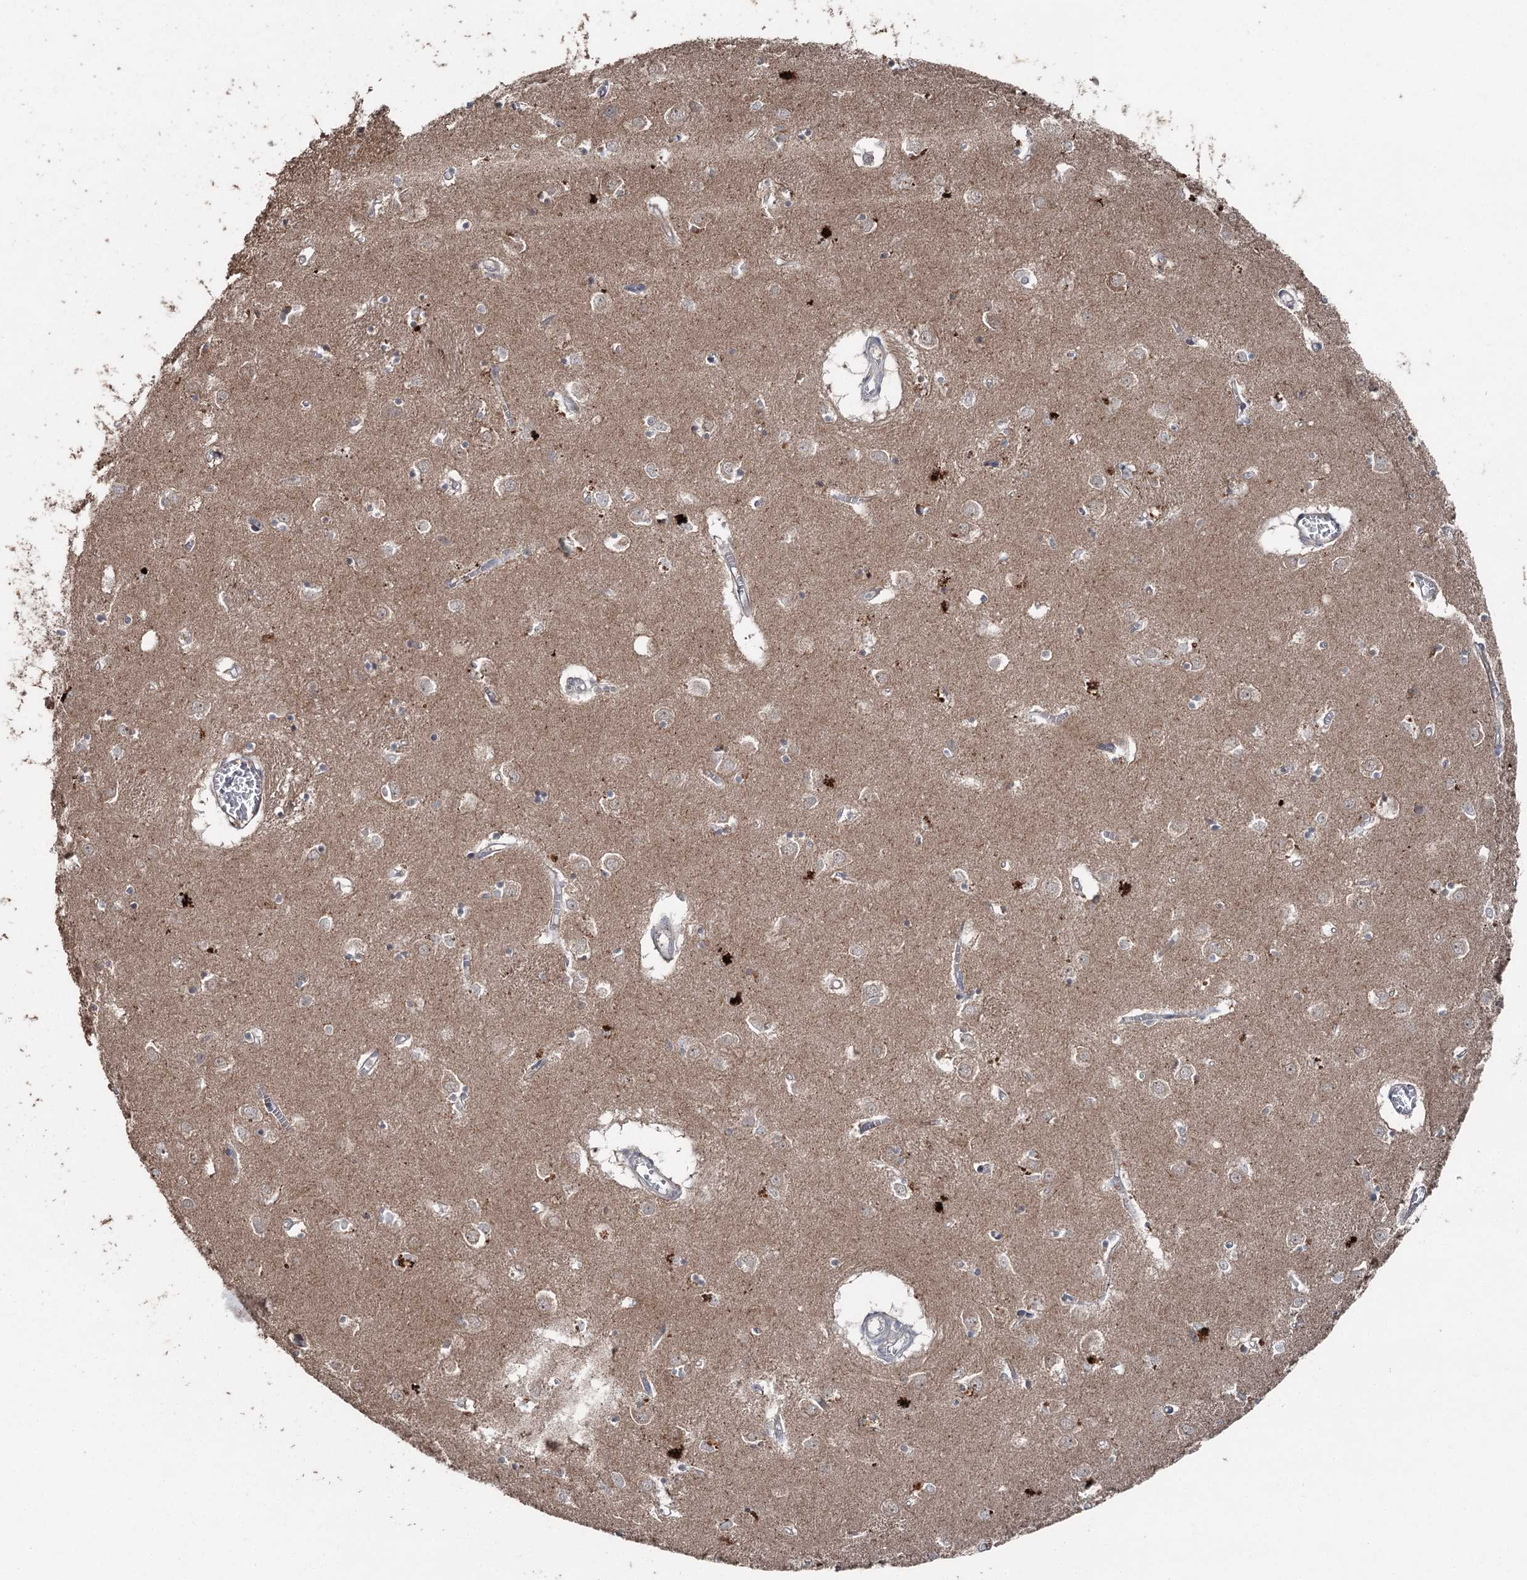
{"staining": {"intensity": "negative", "quantity": "none", "location": "none"}, "tissue": "caudate", "cell_type": "Glial cells", "image_type": "normal", "snomed": [{"axis": "morphology", "description": "Normal tissue, NOS"}, {"axis": "topography", "description": "Lateral ventricle wall"}], "caption": "DAB immunohistochemical staining of benign human caudate exhibits no significant expression in glial cells.", "gene": "MAPK8IP2", "patient": {"sex": "male", "age": 70}}